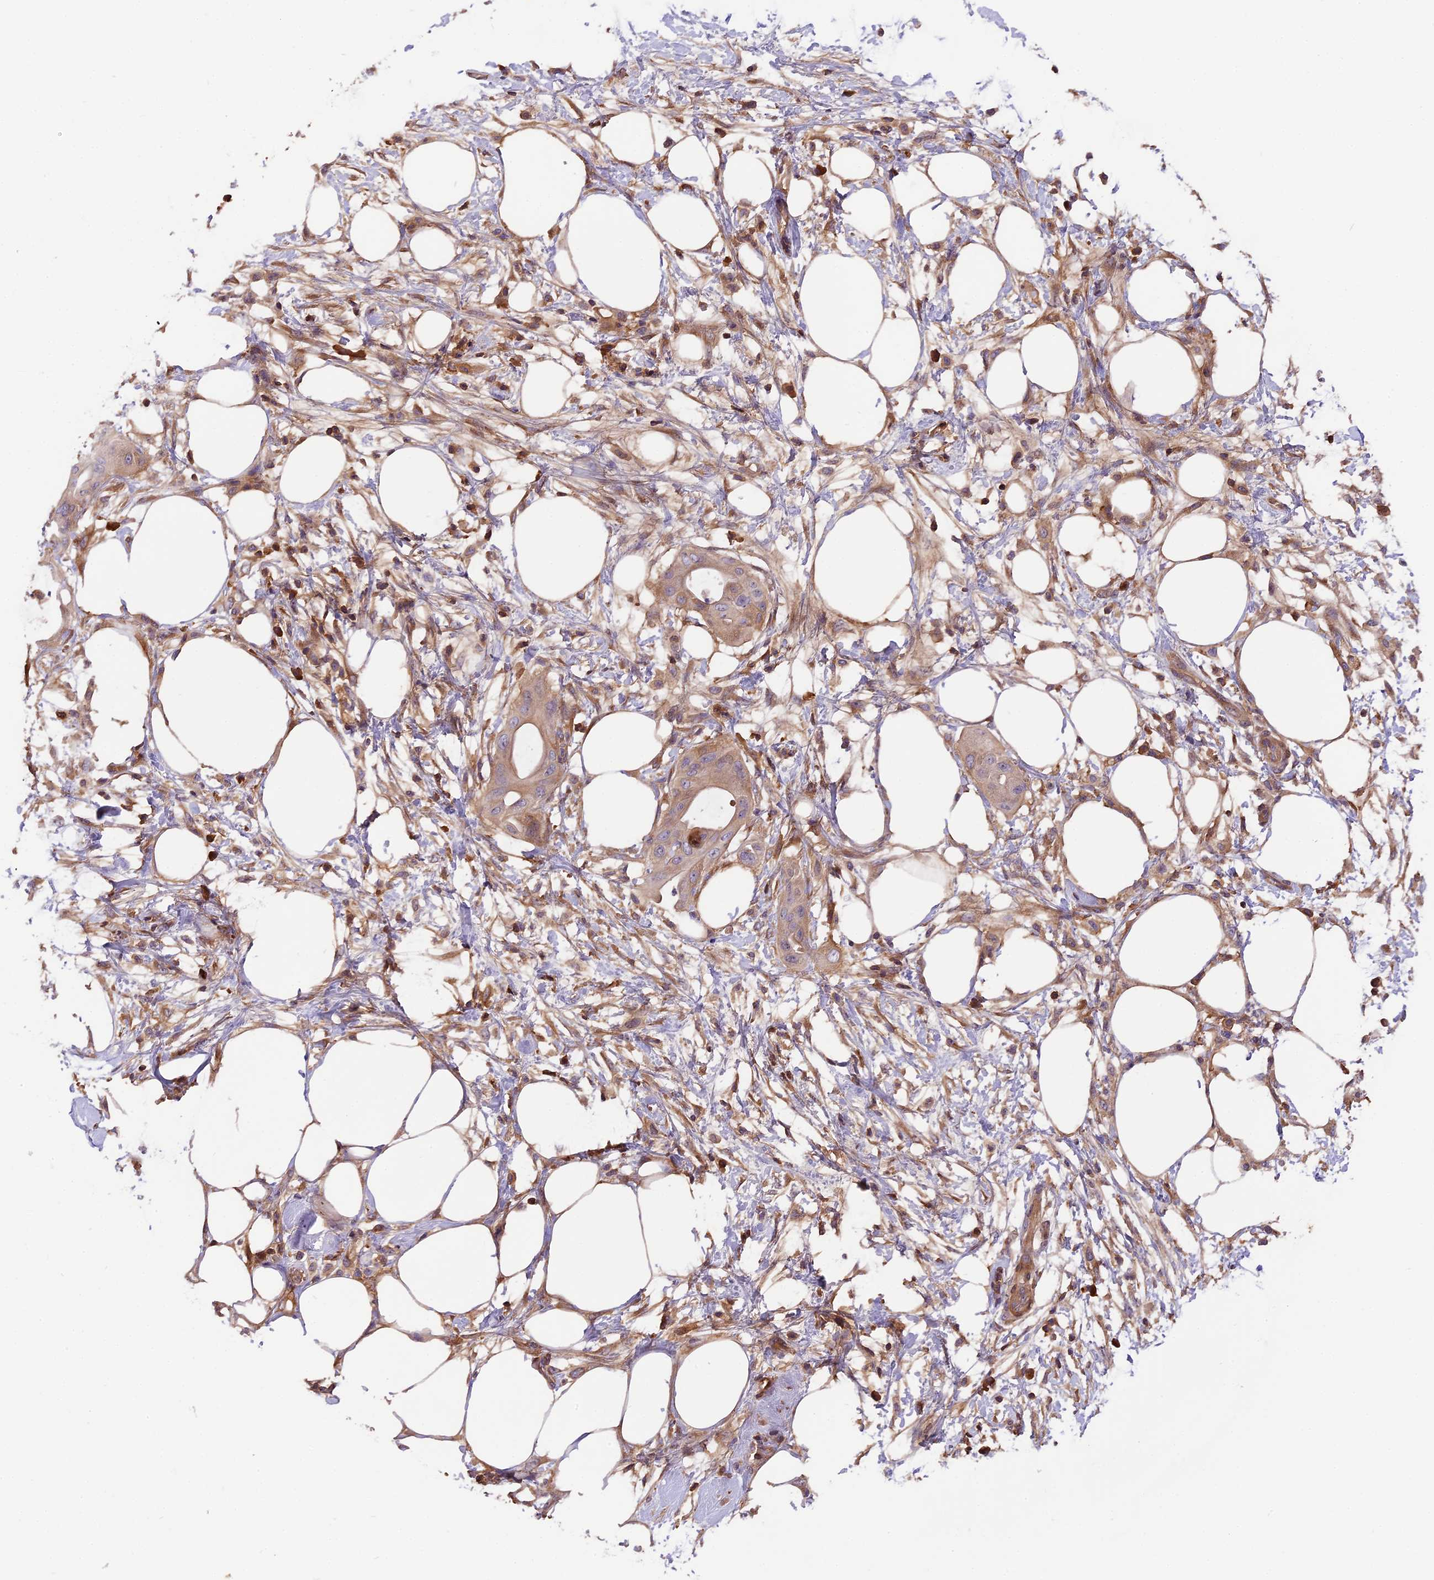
{"staining": {"intensity": "weak", "quantity": "25%-75%", "location": "cytoplasmic/membranous"}, "tissue": "pancreatic cancer", "cell_type": "Tumor cells", "image_type": "cancer", "snomed": [{"axis": "morphology", "description": "Adenocarcinoma, NOS"}, {"axis": "topography", "description": "Pancreas"}], "caption": "A micrograph of human pancreatic cancer (adenocarcinoma) stained for a protein demonstrates weak cytoplasmic/membranous brown staining in tumor cells.", "gene": "SETD6", "patient": {"sex": "male", "age": 68}}